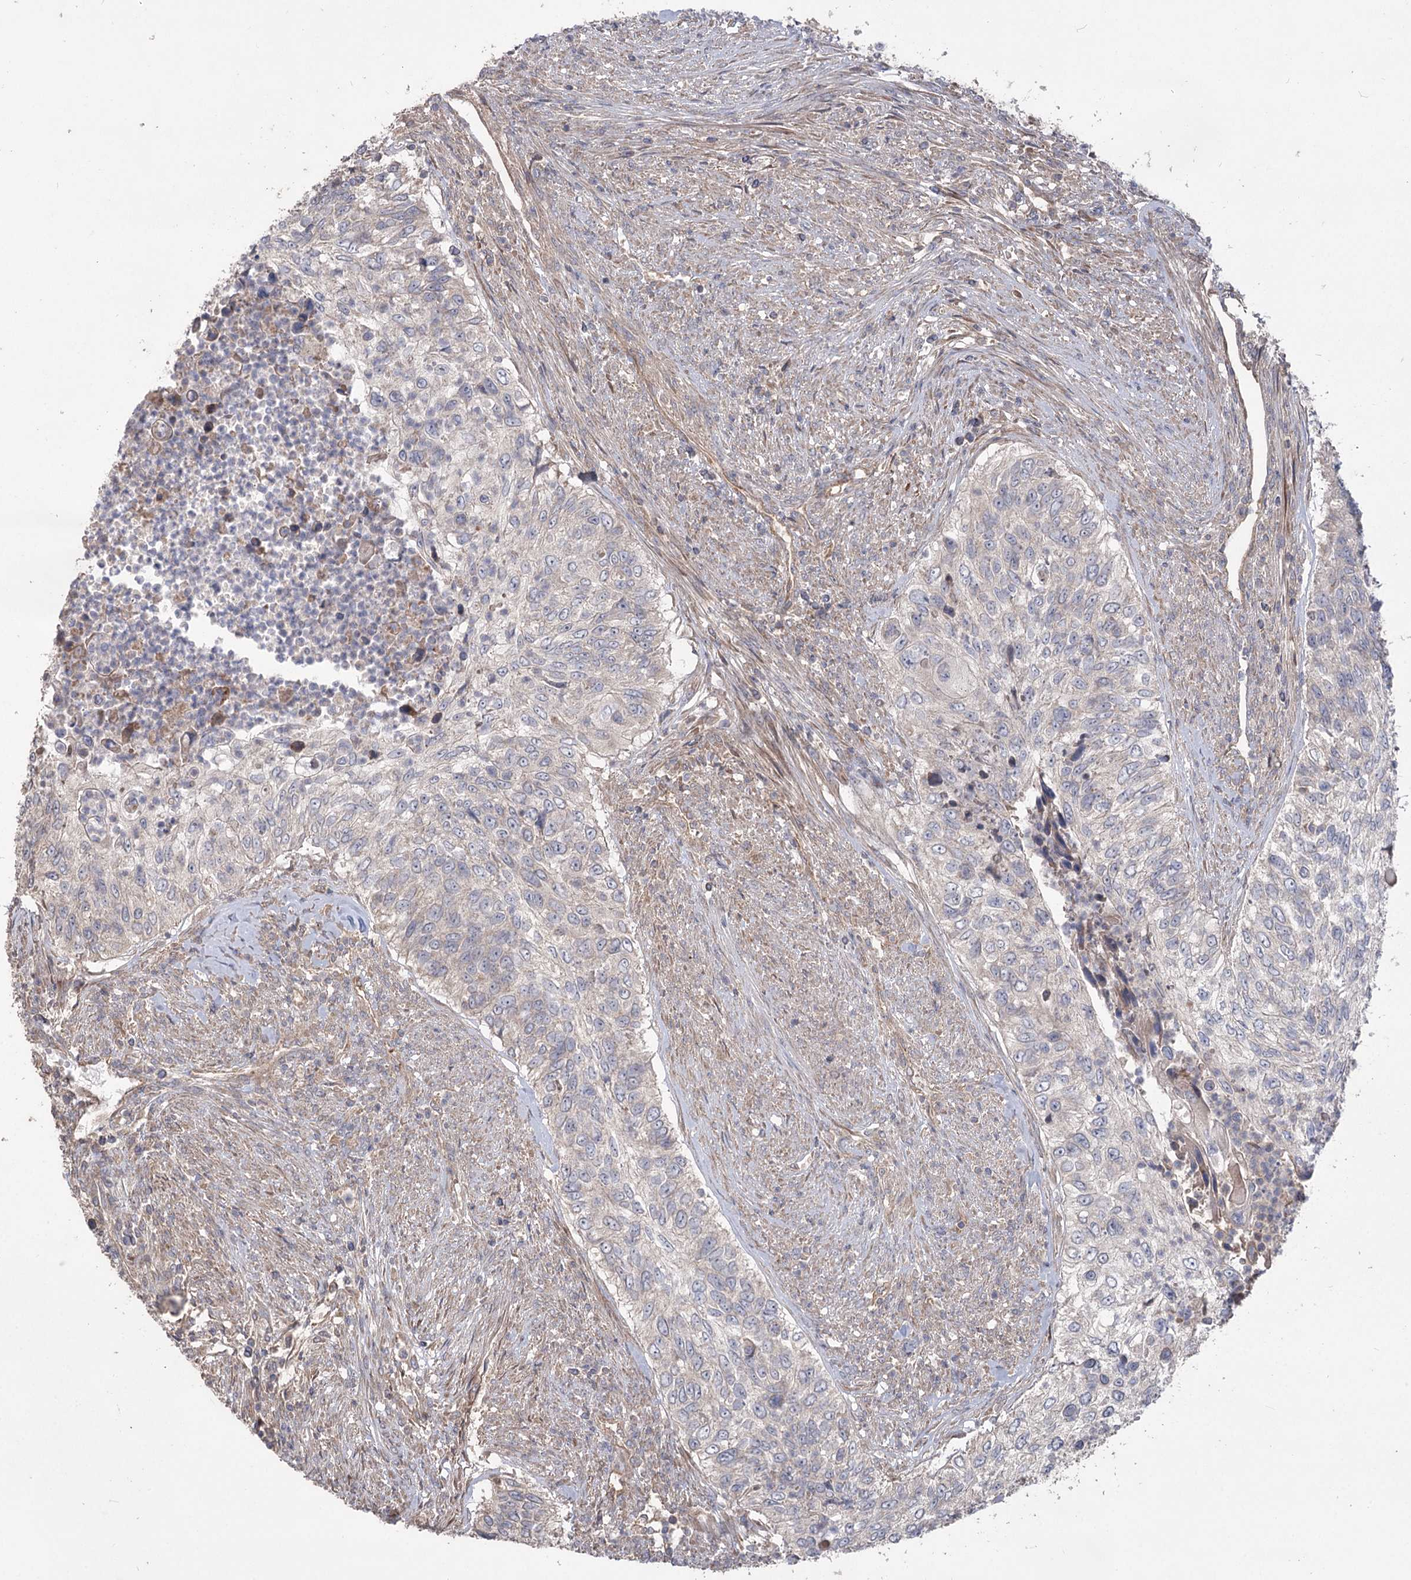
{"staining": {"intensity": "negative", "quantity": "none", "location": "none"}, "tissue": "urothelial cancer", "cell_type": "Tumor cells", "image_type": "cancer", "snomed": [{"axis": "morphology", "description": "Urothelial carcinoma, High grade"}, {"axis": "topography", "description": "Urinary bladder"}], "caption": "IHC photomicrograph of urothelial cancer stained for a protein (brown), which shows no positivity in tumor cells.", "gene": "RIN2", "patient": {"sex": "female", "age": 60}}